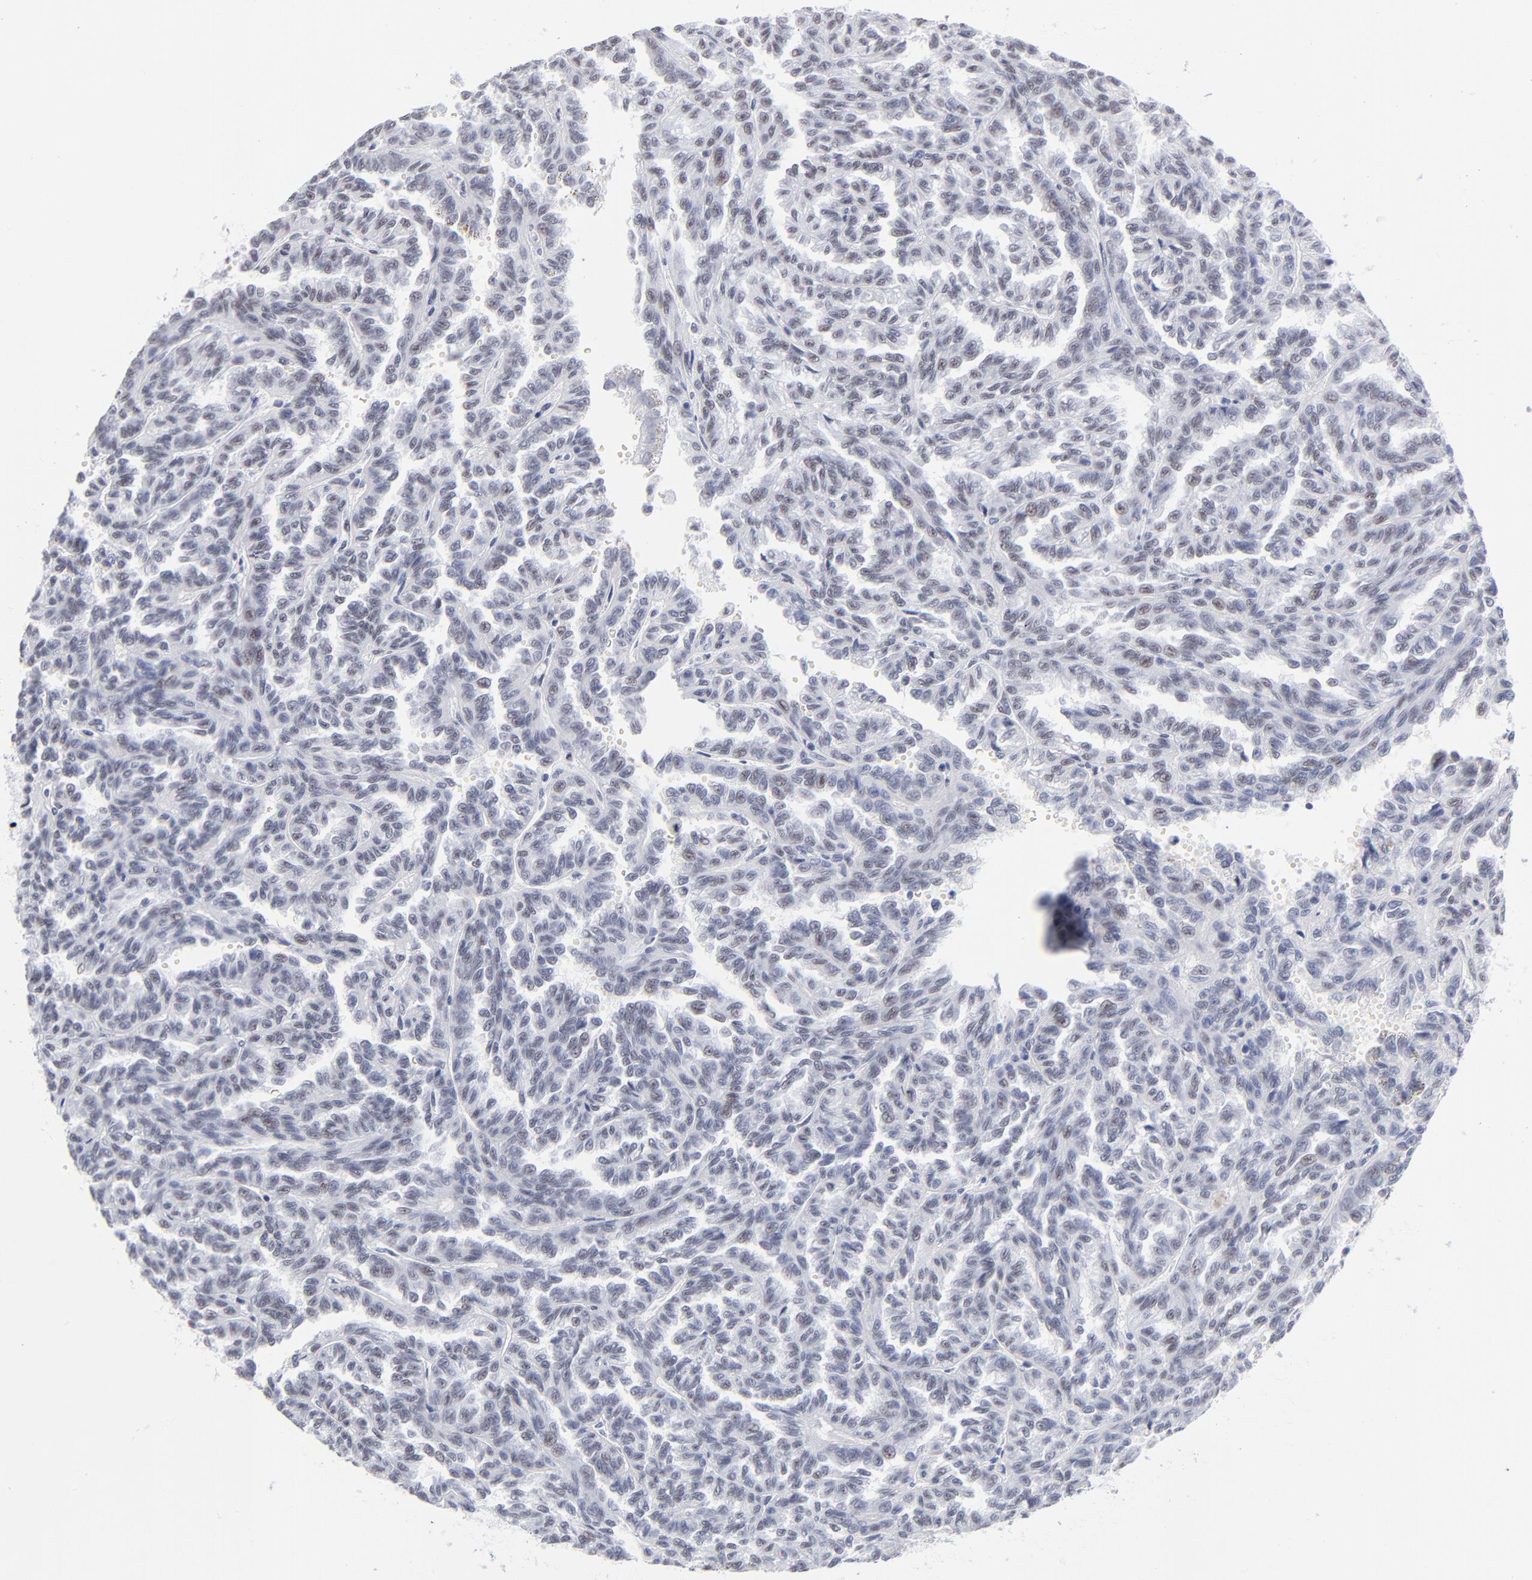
{"staining": {"intensity": "weak", "quantity": "25%-75%", "location": "nuclear"}, "tissue": "renal cancer", "cell_type": "Tumor cells", "image_type": "cancer", "snomed": [{"axis": "morphology", "description": "Inflammation, NOS"}, {"axis": "morphology", "description": "Adenocarcinoma, NOS"}, {"axis": "topography", "description": "Kidney"}], "caption": "Human renal adenocarcinoma stained for a protein (brown) shows weak nuclear positive expression in approximately 25%-75% of tumor cells.", "gene": "SNRPB", "patient": {"sex": "male", "age": 68}}